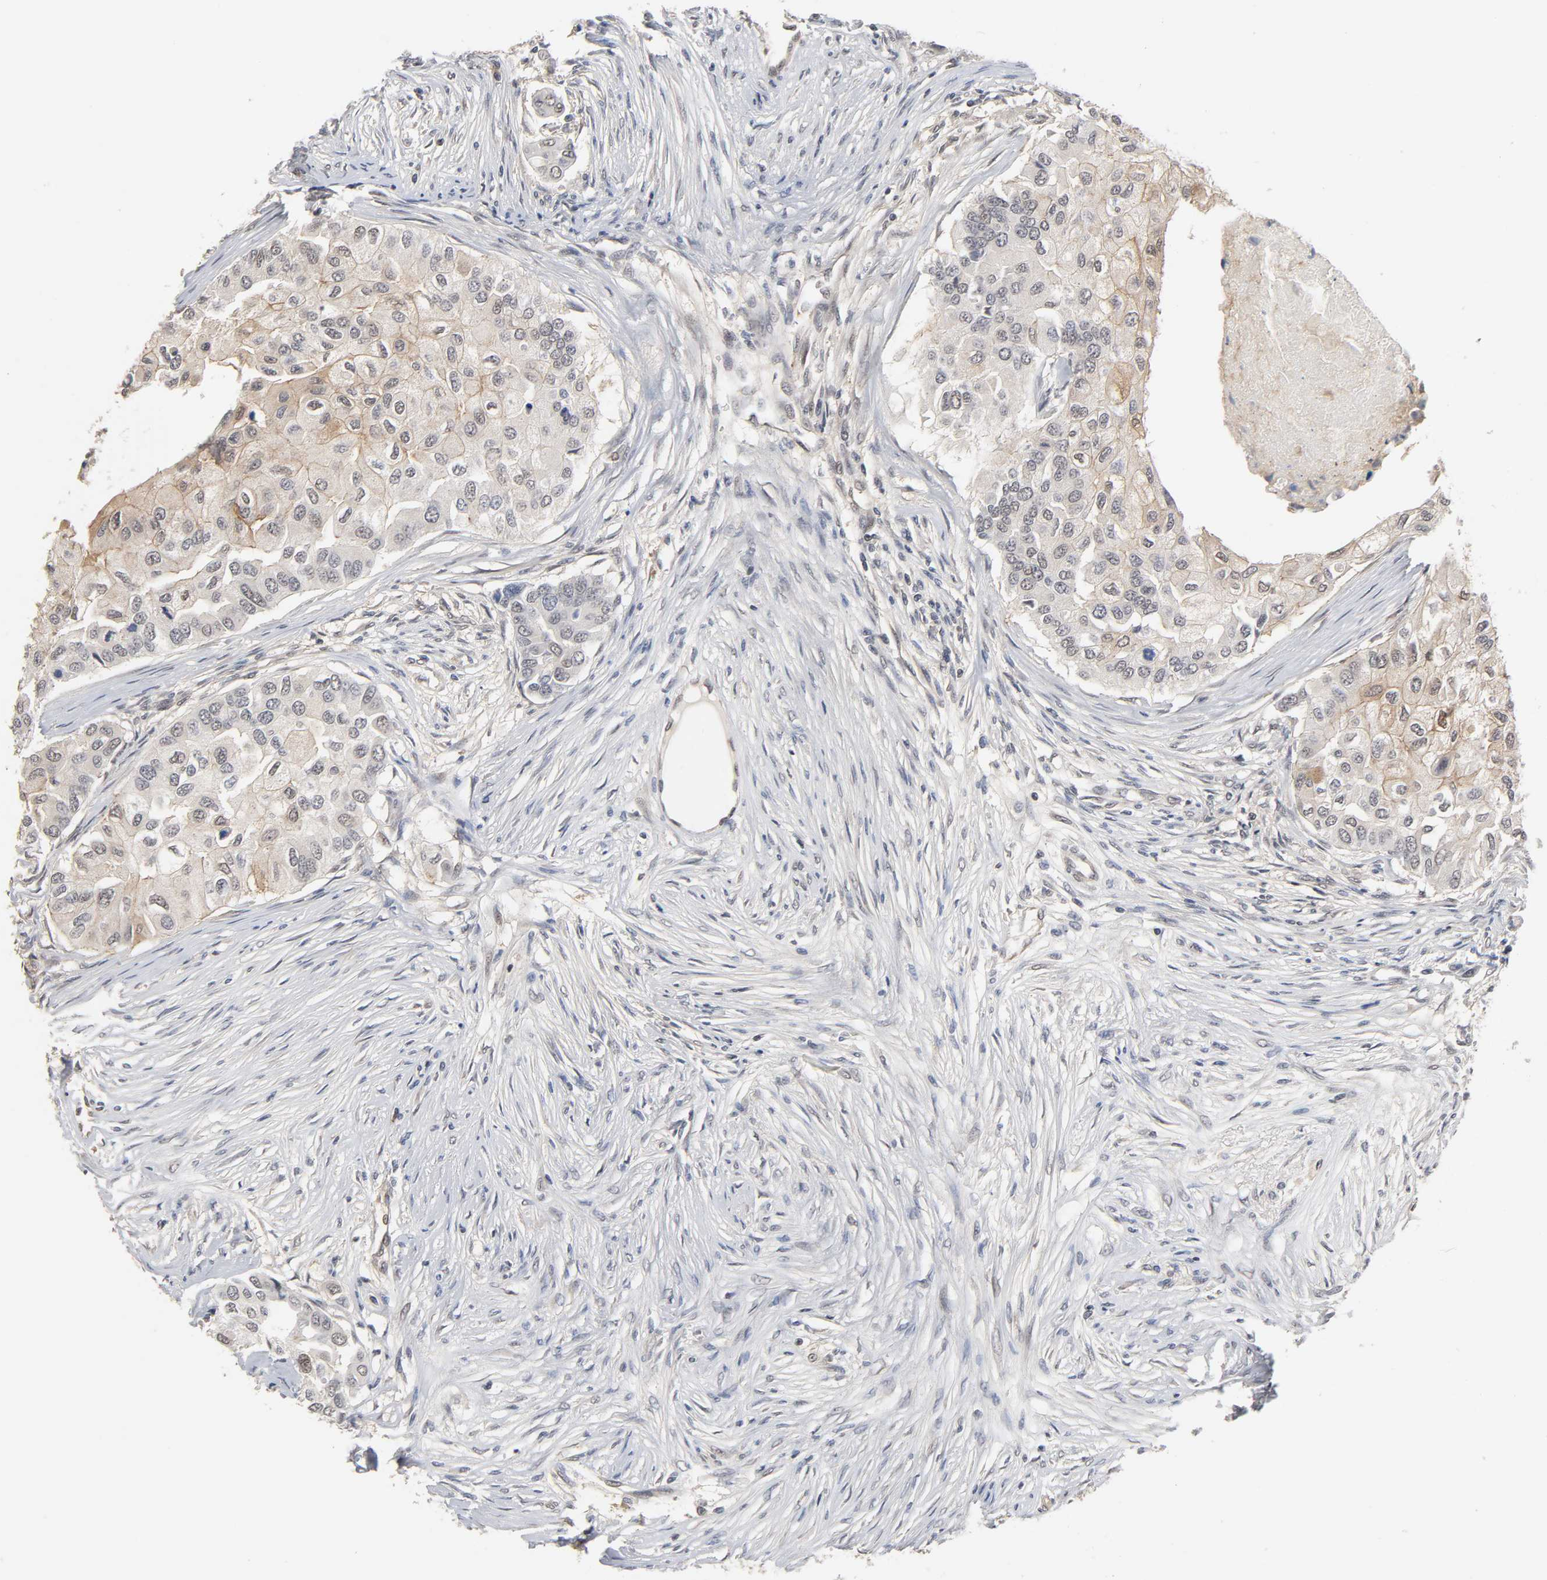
{"staining": {"intensity": "moderate", "quantity": "25%-75%", "location": "cytoplasmic/membranous"}, "tissue": "breast cancer", "cell_type": "Tumor cells", "image_type": "cancer", "snomed": [{"axis": "morphology", "description": "Normal tissue, NOS"}, {"axis": "morphology", "description": "Duct carcinoma"}, {"axis": "topography", "description": "Breast"}], "caption": "Invasive ductal carcinoma (breast) stained with a protein marker shows moderate staining in tumor cells.", "gene": "HTR1E", "patient": {"sex": "female", "age": 49}}